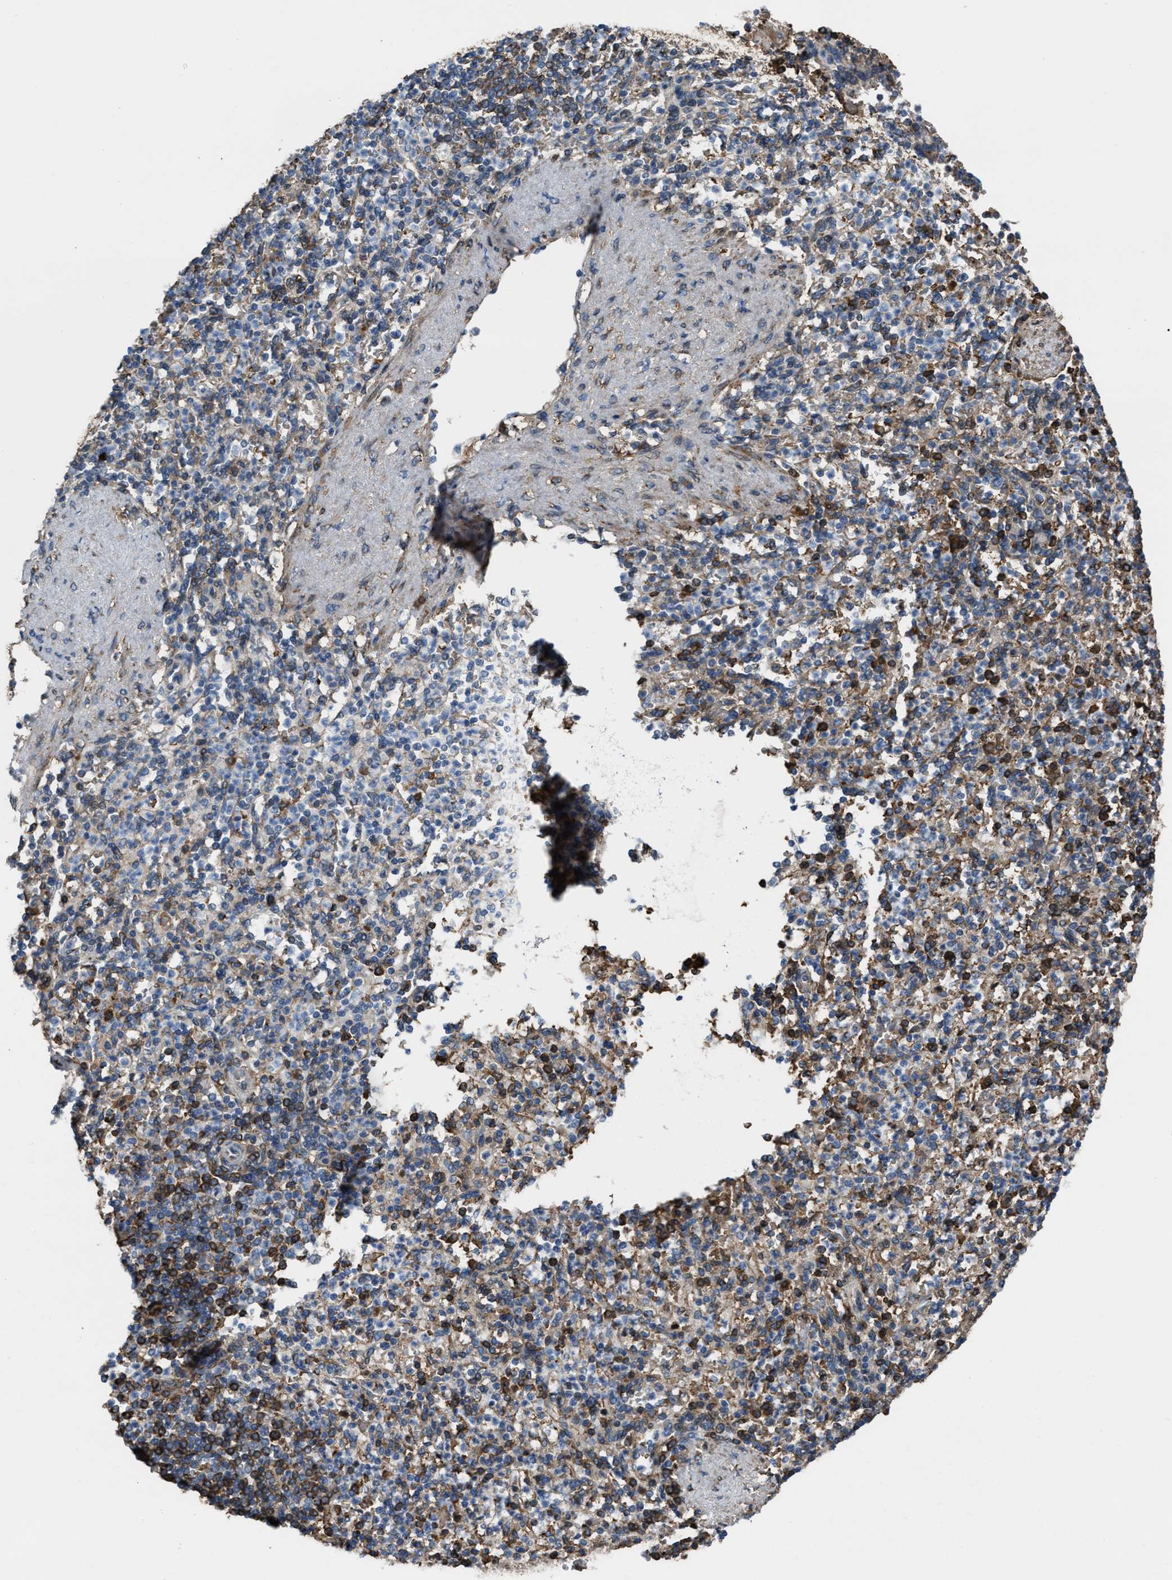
{"staining": {"intensity": "moderate", "quantity": "25%-75%", "location": "cytoplasmic/membranous"}, "tissue": "spleen", "cell_type": "Cells in red pulp", "image_type": "normal", "snomed": [{"axis": "morphology", "description": "Normal tissue, NOS"}, {"axis": "topography", "description": "Spleen"}], "caption": "High-magnification brightfield microscopy of normal spleen stained with DAB (3,3'-diaminobenzidine) (brown) and counterstained with hematoxylin (blue). cells in red pulp exhibit moderate cytoplasmic/membranous positivity is appreciated in about25%-75% of cells.", "gene": "SELENOM", "patient": {"sex": "female", "age": 74}}